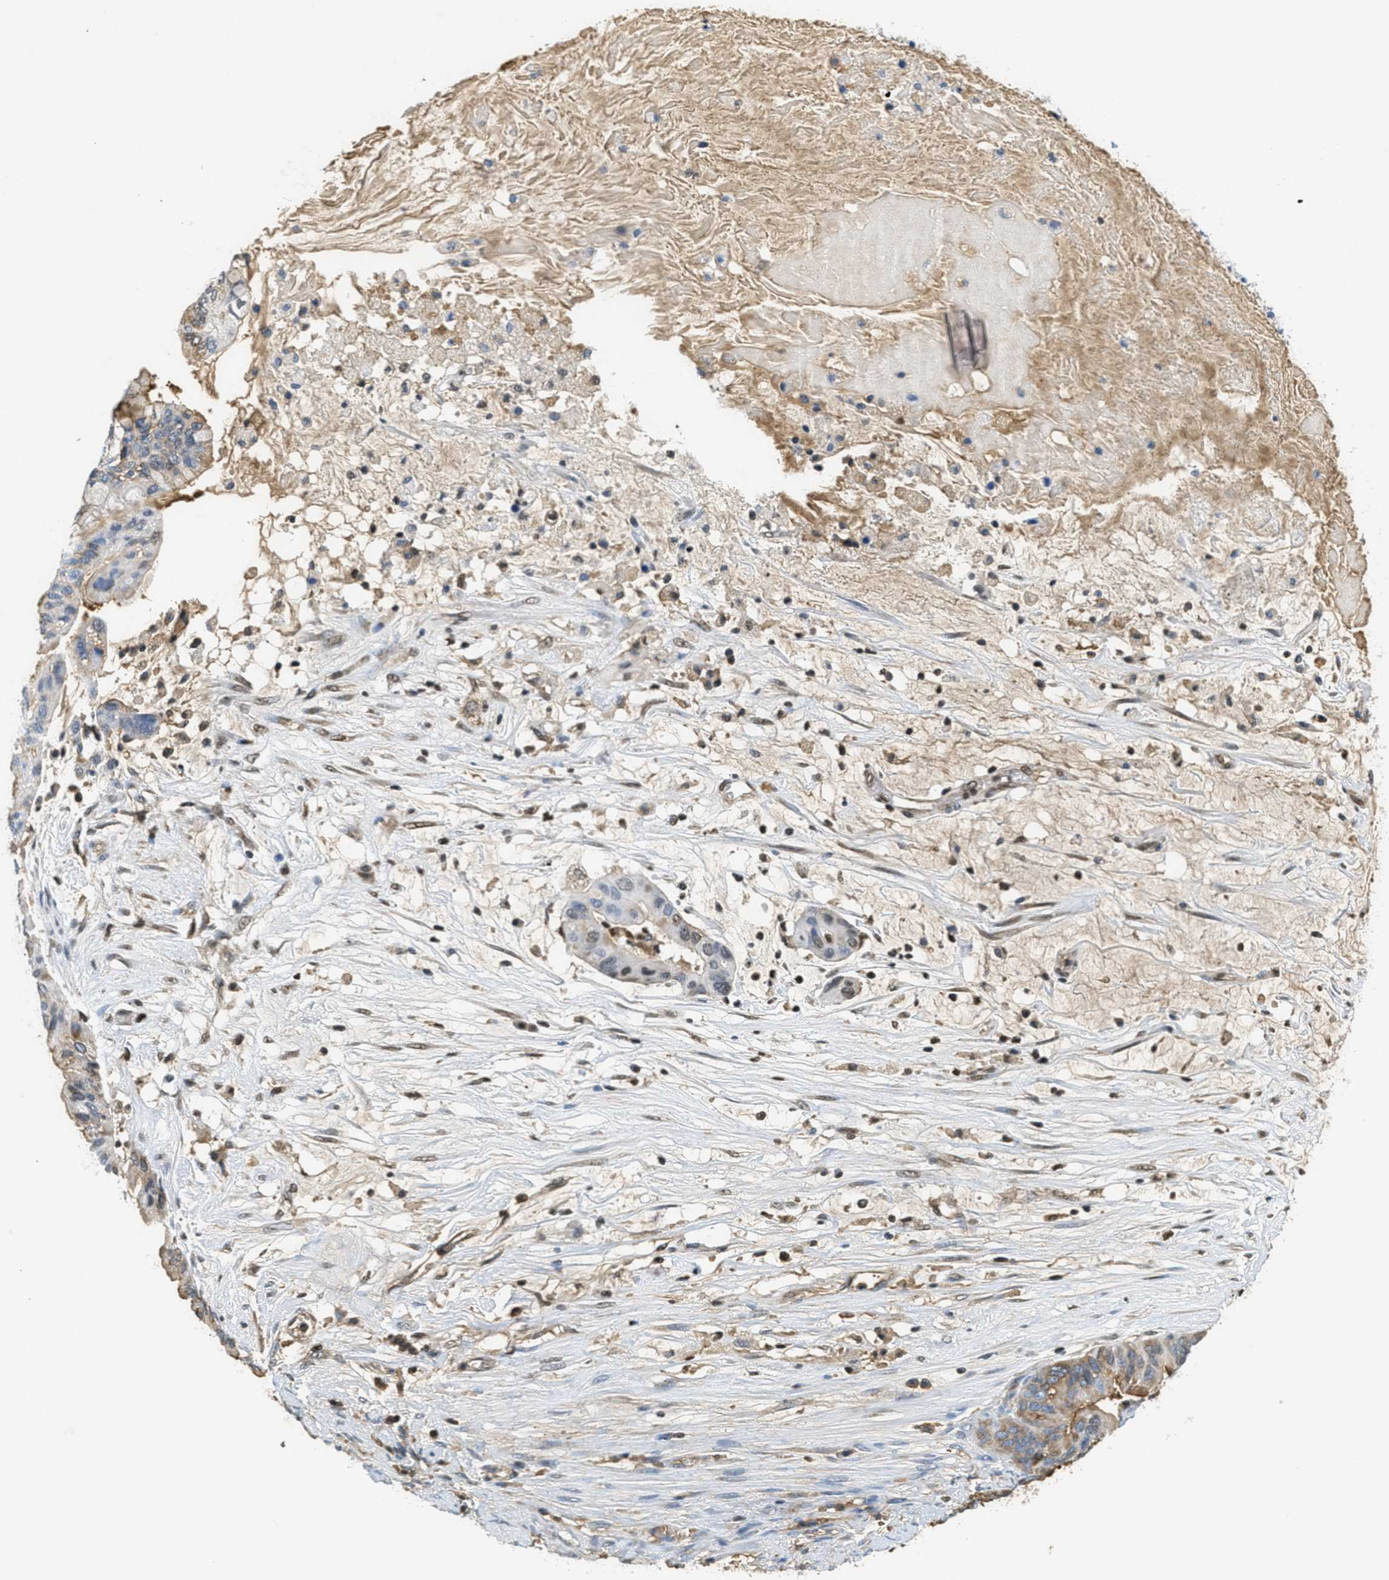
{"staining": {"intensity": "moderate", "quantity": "<25%", "location": "cytoplasmic/membranous,nuclear"}, "tissue": "ovarian cancer", "cell_type": "Tumor cells", "image_type": "cancer", "snomed": [{"axis": "morphology", "description": "Cystadenocarcinoma, mucinous, NOS"}, {"axis": "topography", "description": "Ovary"}], "caption": "DAB (3,3'-diaminobenzidine) immunohistochemical staining of human mucinous cystadenocarcinoma (ovarian) reveals moderate cytoplasmic/membranous and nuclear protein expression in approximately <25% of tumor cells.", "gene": "SERPINA1", "patient": {"sex": "female", "age": 80}}